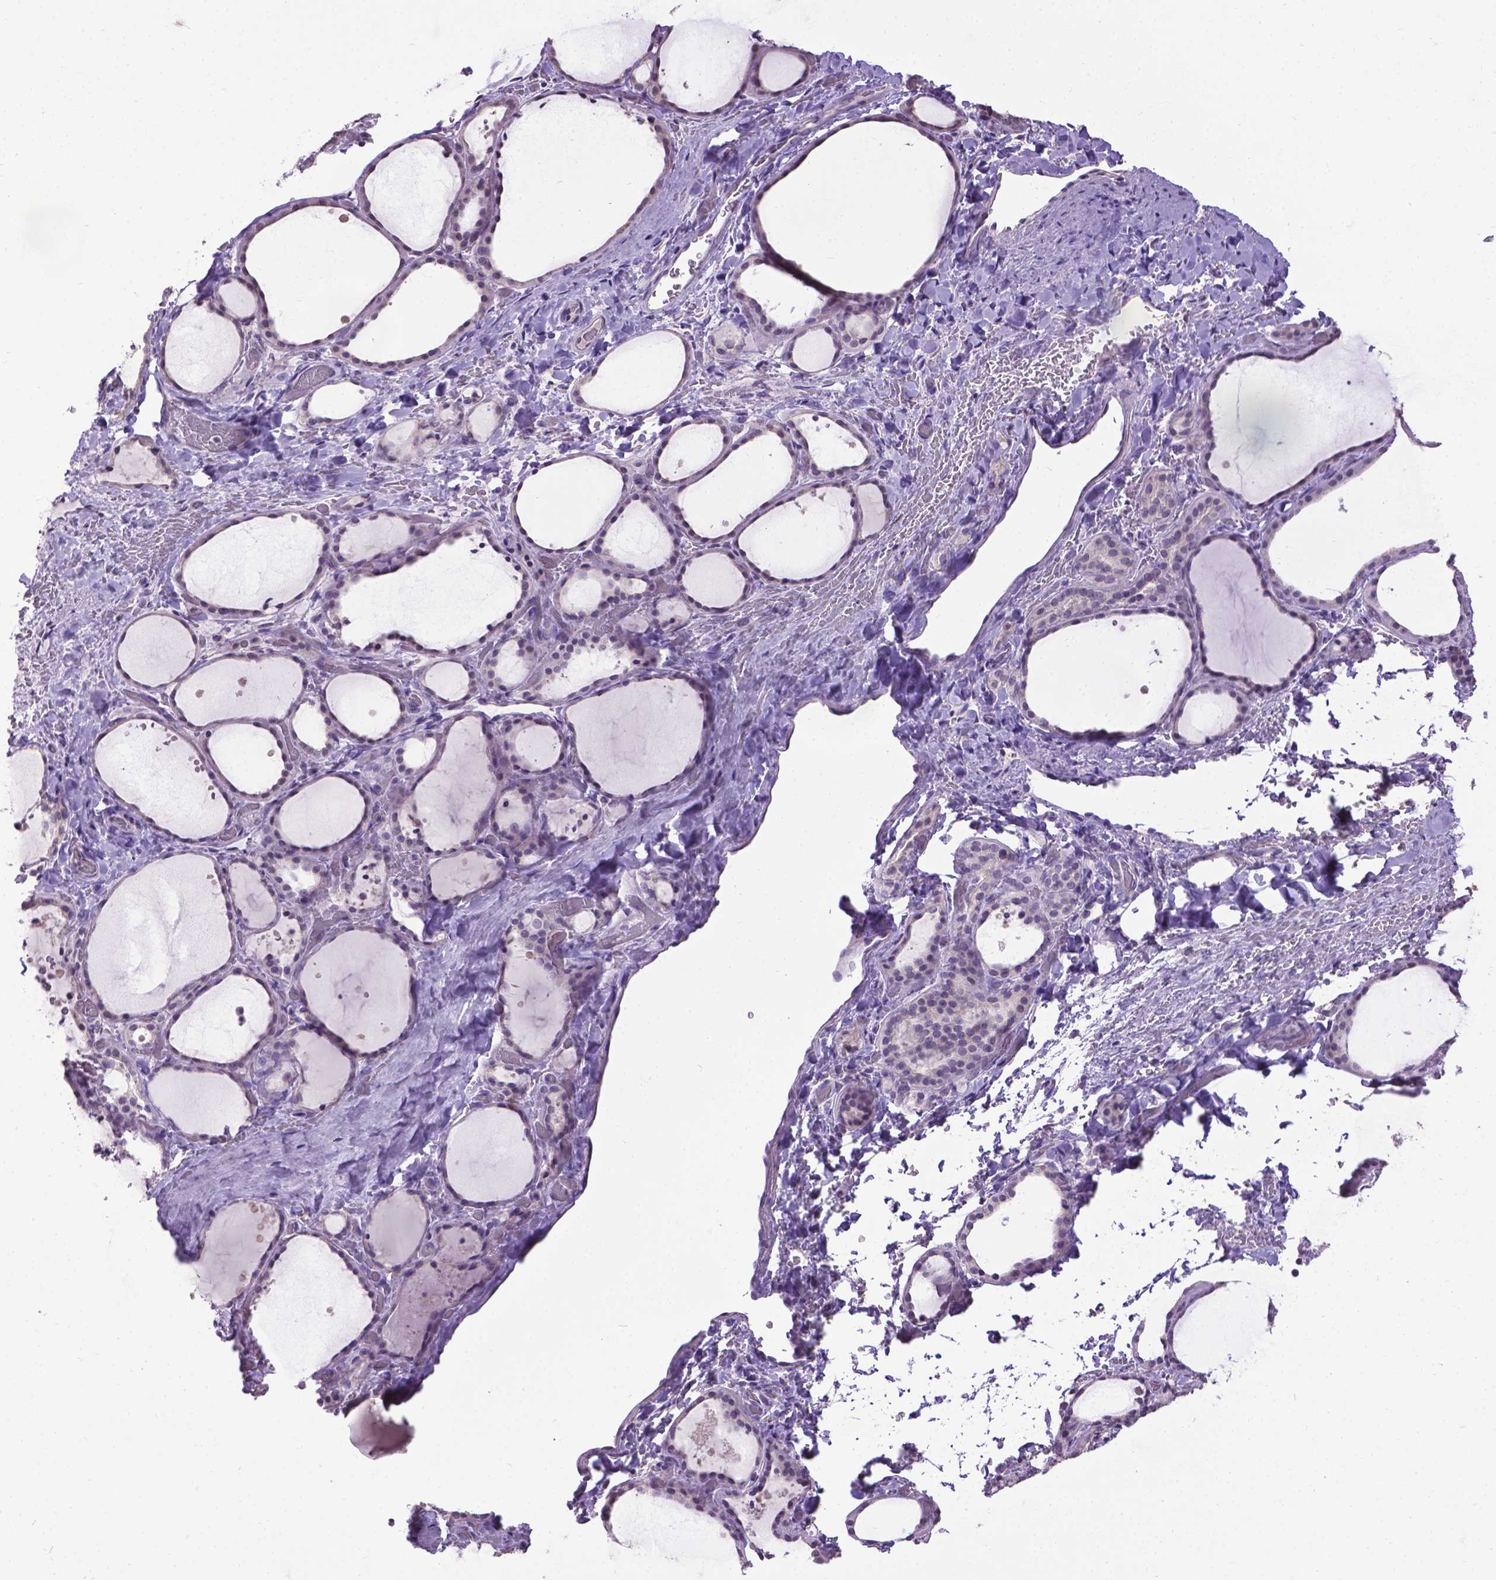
{"staining": {"intensity": "weak", "quantity": "<25%", "location": "cytoplasmic/membranous"}, "tissue": "thyroid gland", "cell_type": "Glandular cells", "image_type": "normal", "snomed": [{"axis": "morphology", "description": "Normal tissue, NOS"}, {"axis": "topography", "description": "Thyroid gland"}], "caption": "A photomicrograph of thyroid gland stained for a protein displays no brown staining in glandular cells. (DAB (3,3'-diaminobenzidine) IHC visualized using brightfield microscopy, high magnification).", "gene": "CPM", "patient": {"sex": "female", "age": 36}}